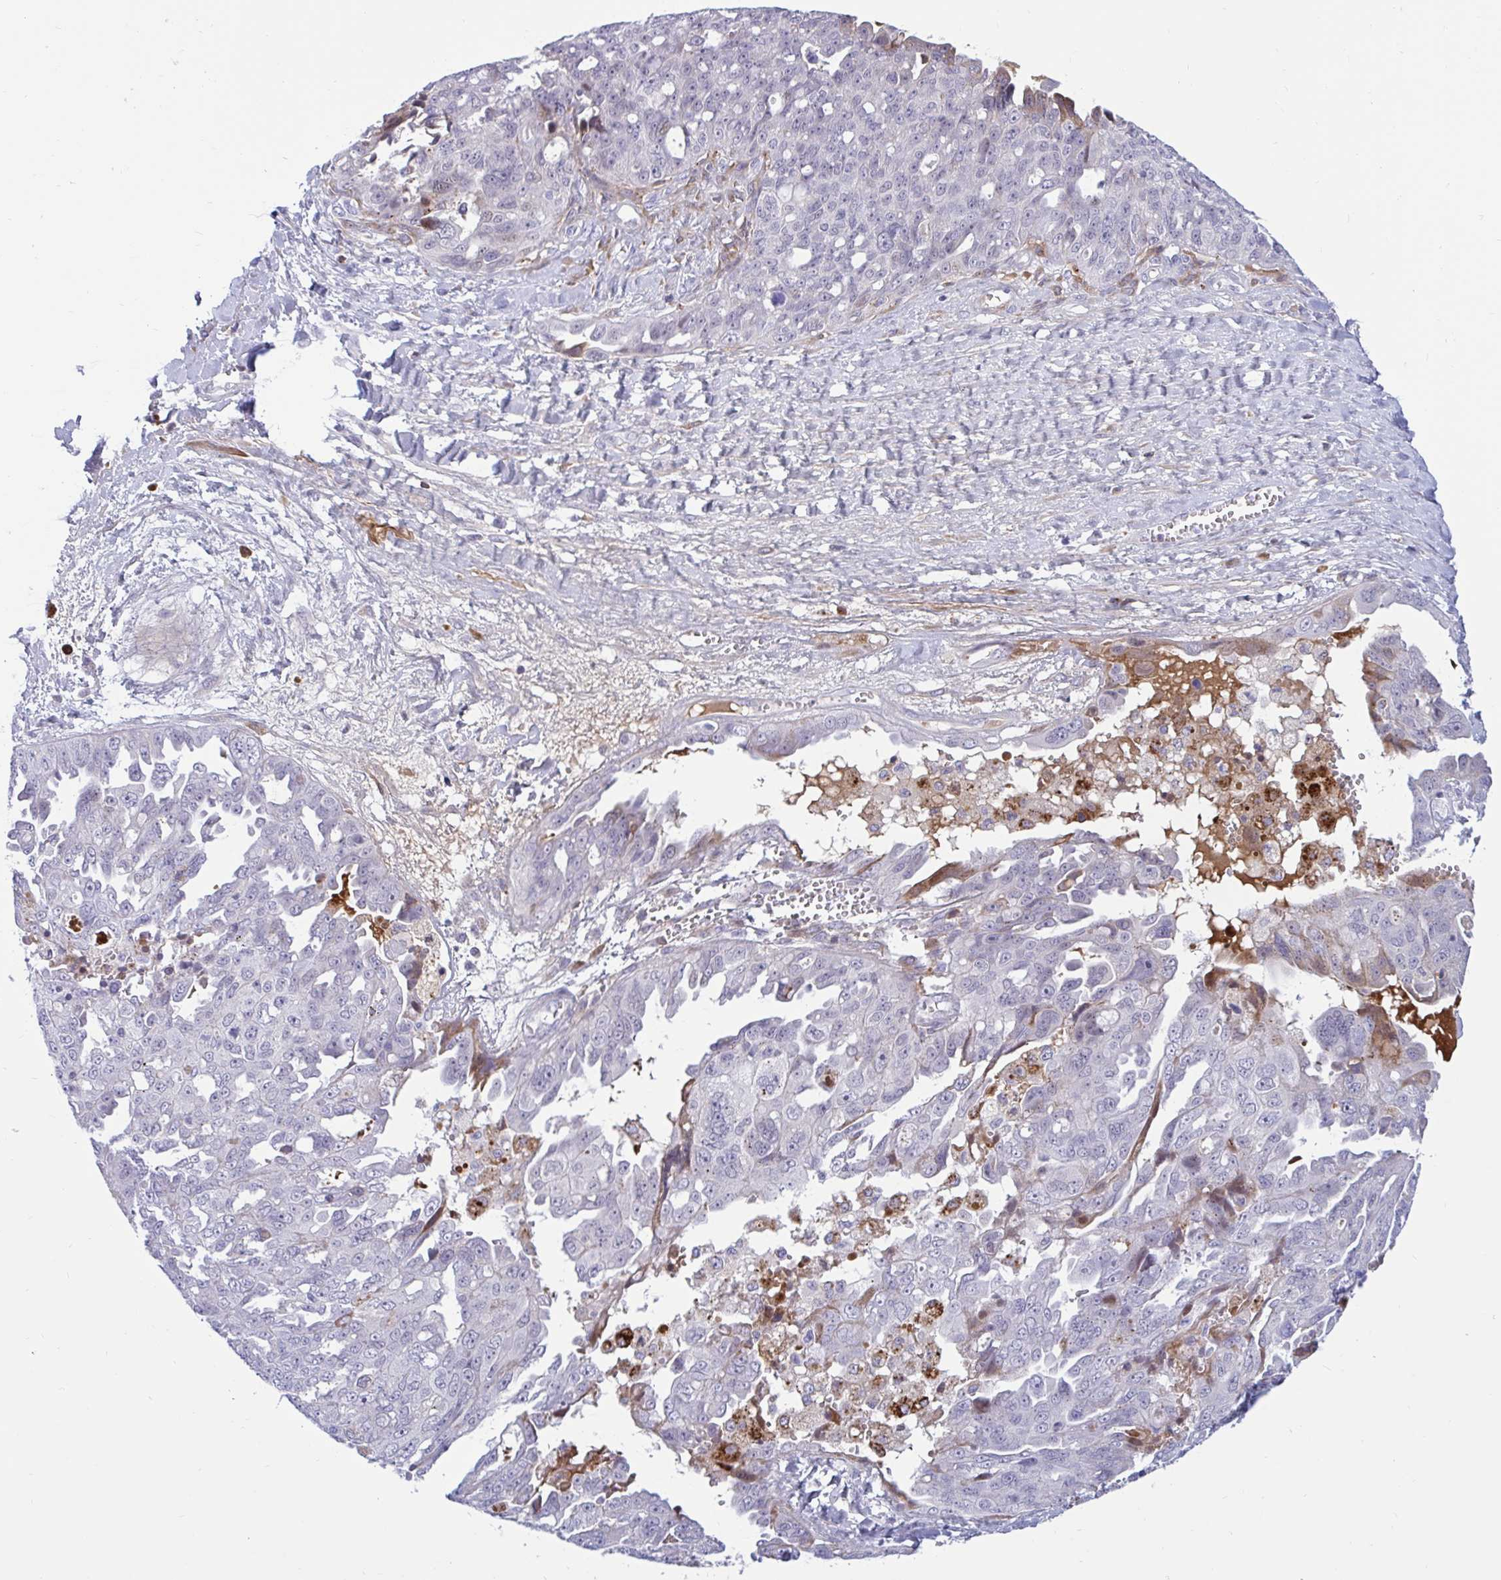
{"staining": {"intensity": "negative", "quantity": "none", "location": "none"}, "tissue": "ovarian cancer", "cell_type": "Tumor cells", "image_type": "cancer", "snomed": [{"axis": "morphology", "description": "Carcinoma, endometroid"}, {"axis": "topography", "description": "Ovary"}], "caption": "There is no significant positivity in tumor cells of ovarian cancer.", "gene": "FAM219B", "patient": {"sex": "female", "age": 70}}